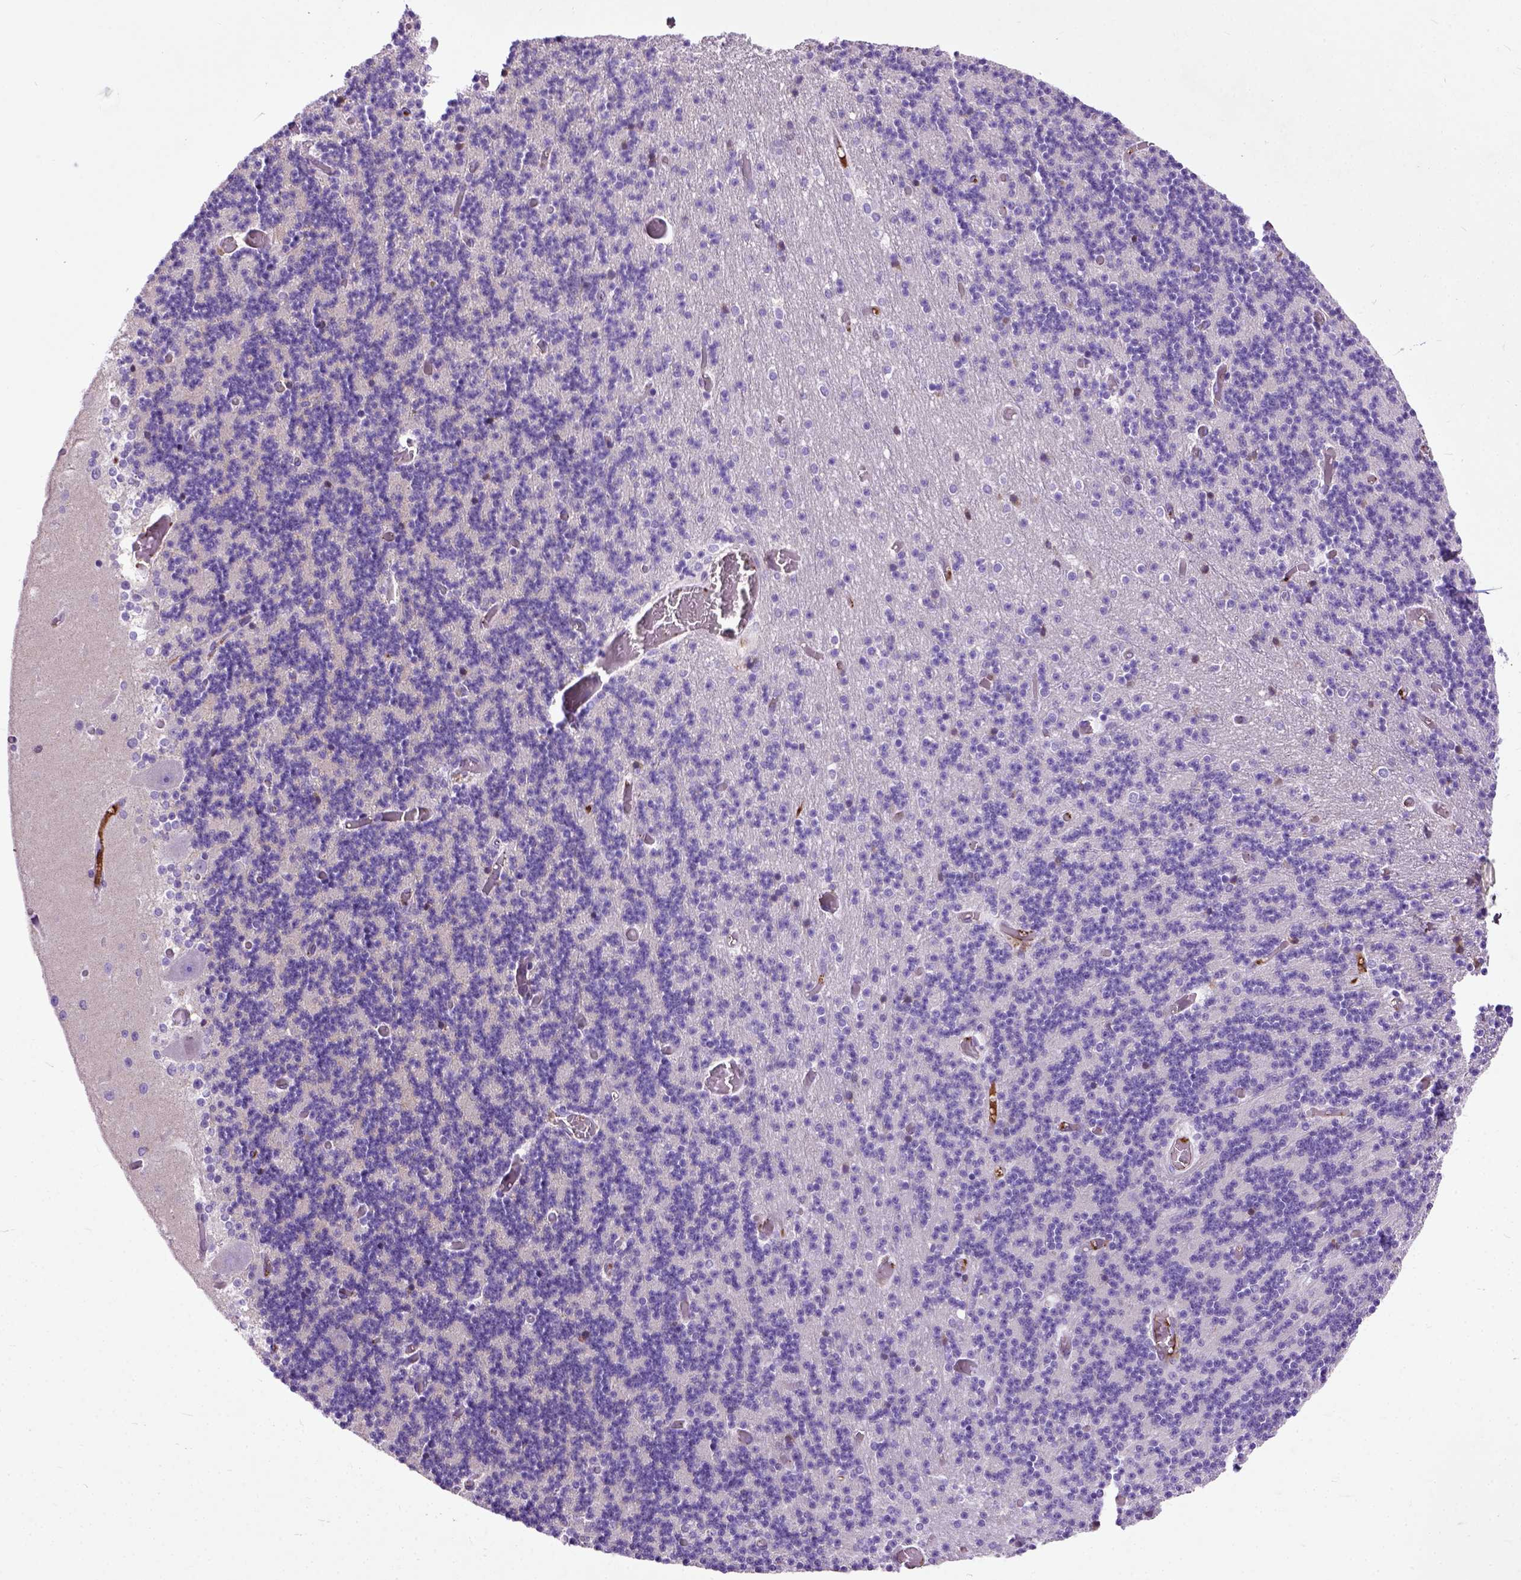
{"staining": {"intensity": "negative", "quantity": "none", "location": "none"}, "tissue": "cerebellum", "cell_type": "Cells in granular layer", "image_type": "normal", "snomed": [{"axis": "morphology", "description": "Normal tissue, NOS"}, {"axis": "topography", "description": "Cerebellum"}], "caption": "Immunohistochemistry image of normal cerebellum: human cerebellum stained with DAB (3,3'-diaminobenzidine) exhibits no significant protein expression in cells in granular layer.", "gene": "ADAMTS8", "patient": {"sex": "female", "age": 28}}